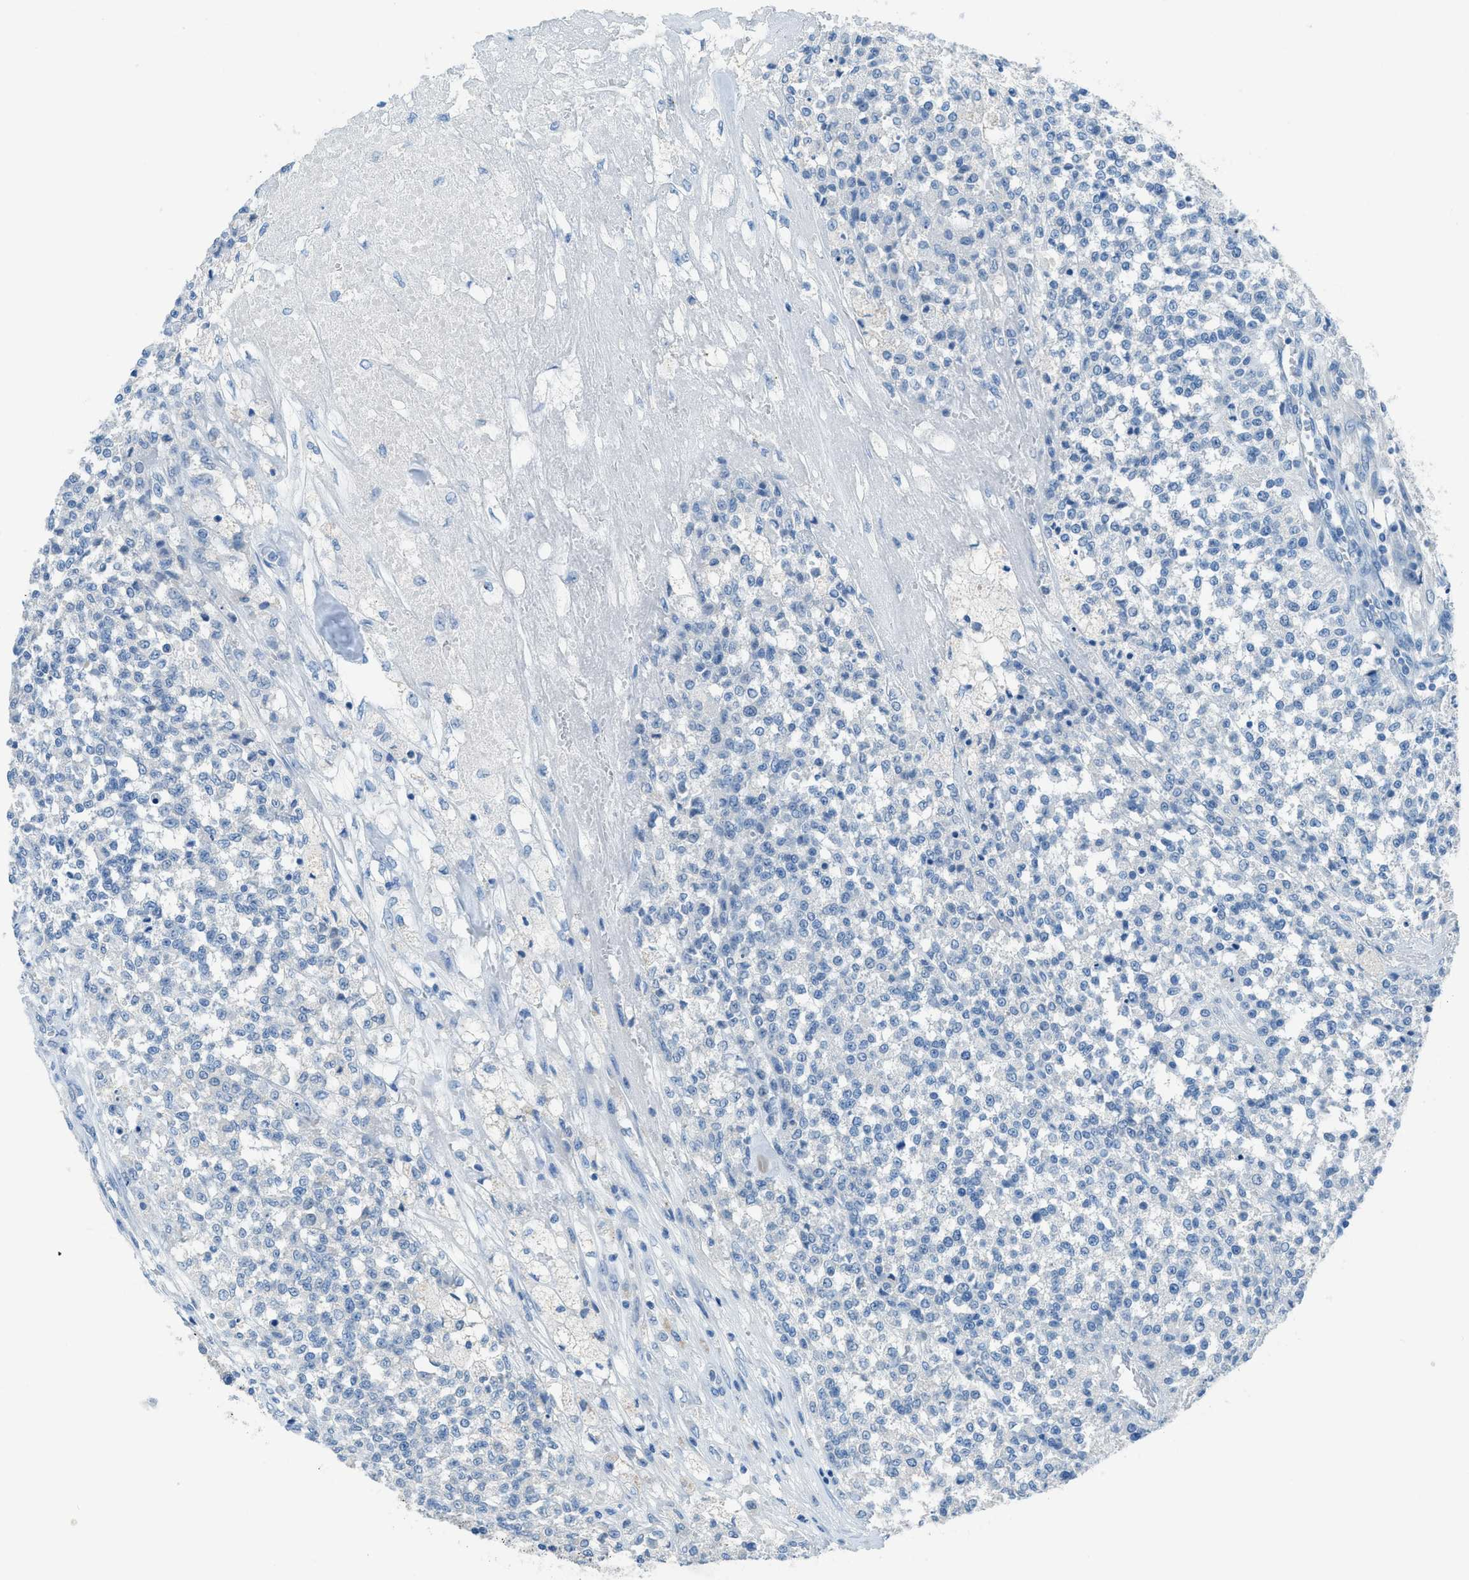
{"staining": {"intensity": "negative", "quantity": "none", "location": "none"}, "tissue": "testis cancer", "cell_type": "Tumor cells", "image_type": "cancer", "snomed": [{"axis": "morphology", "description": "Seminoma, NOS"}, {"axis": "topography", "description": "Testis"}], "caption": "A histopathology image of testis seminoma stained for a protein exhibits no brown staining in tumor cells.", "gene": "ACAN", "patient": {"sex": "male", "age": 59}}